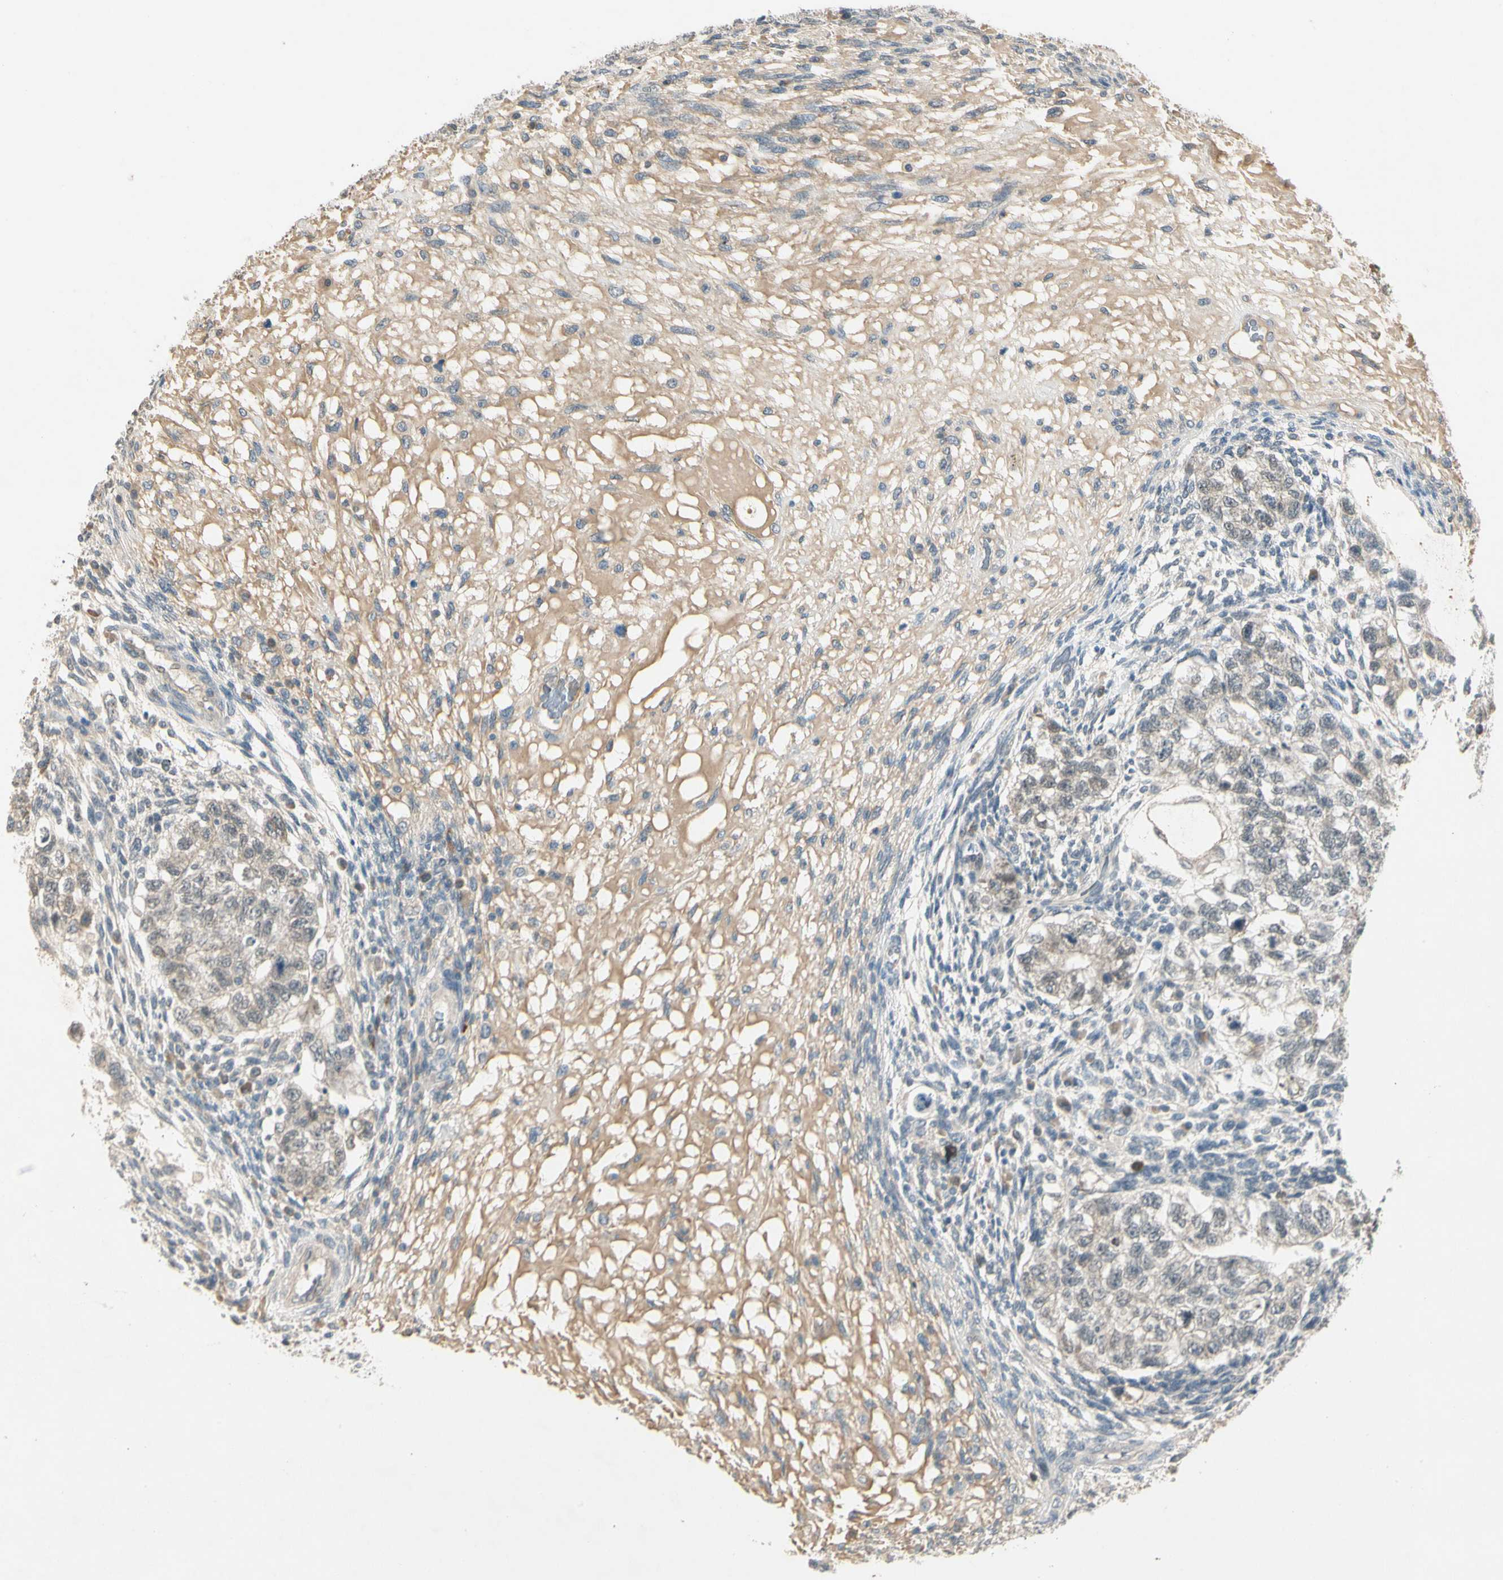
{"staining": {"intensity": "weak", "quantity": "25%-75%", "location": "cytoplasmic/membranous"}, "tissue": "testis cancer", "cell_type": "Tumor cells", "image_type": "cancer", "snomed": [{"axis": "morphology", "description": "Normal tissue, NOS"}, {"axis": "morphology", "description": "Carcinoma, Embryonal, NOS"}, {"axis": "topography", "description": "Testis"}], "caption": "Testis cancer stained with DAB immunohistochemistry shows low levels of weak cytoplasmic/membranous positivity in about 25%-75% of tumor cells.", "gene": "PCDHB15", "patient": {"sex": "male", "age": 36}}